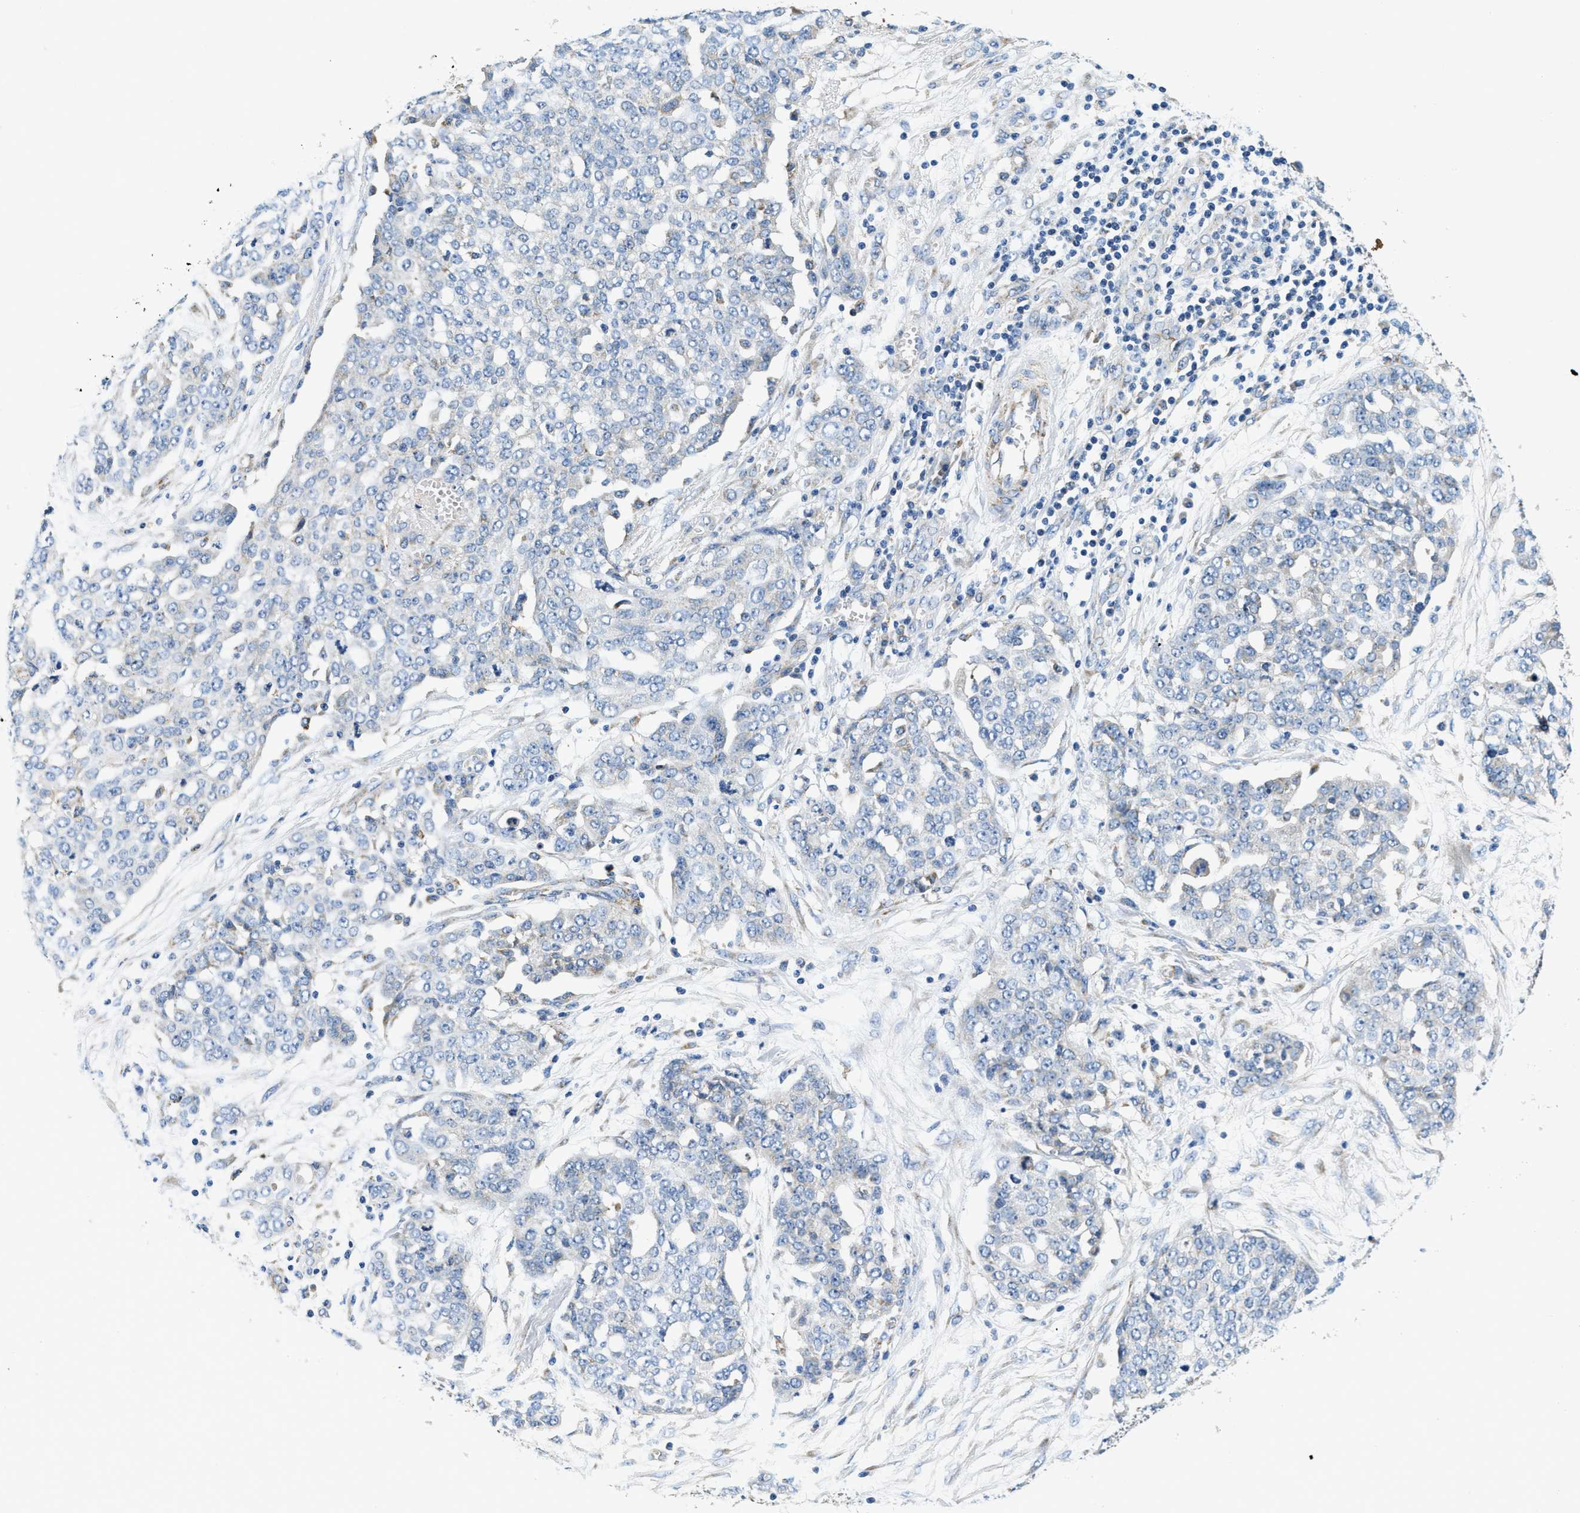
{"staining": {"intensity": "negative", "quantity": "none", "location": "none"}, "tissue": "ovarian cancer", "cell_type": "Tumor cells", "image_type": "cancer", "snomed": [{"axis": "morphology", "description": "Cystadenocarcinoma, serous, NOS"}, {"axis": "topography", "description": "Soft tissue"}, {"axis": "topography", "description": "Ovary"}], "caption": "Immunohistochemistry (IHC) photomicrograph of human ovarian serous cystadenocarcinoma stained for a protein (brown), which displays no positivity in tumor cells. (Stains: DAB immunohistochemistry (IHC) with hematoxylin counter stain, Microscopy: brightfield microscopy at high magnification).", "gene": "SAMD4B", "patient": {"sex": "female", "age": 57}}